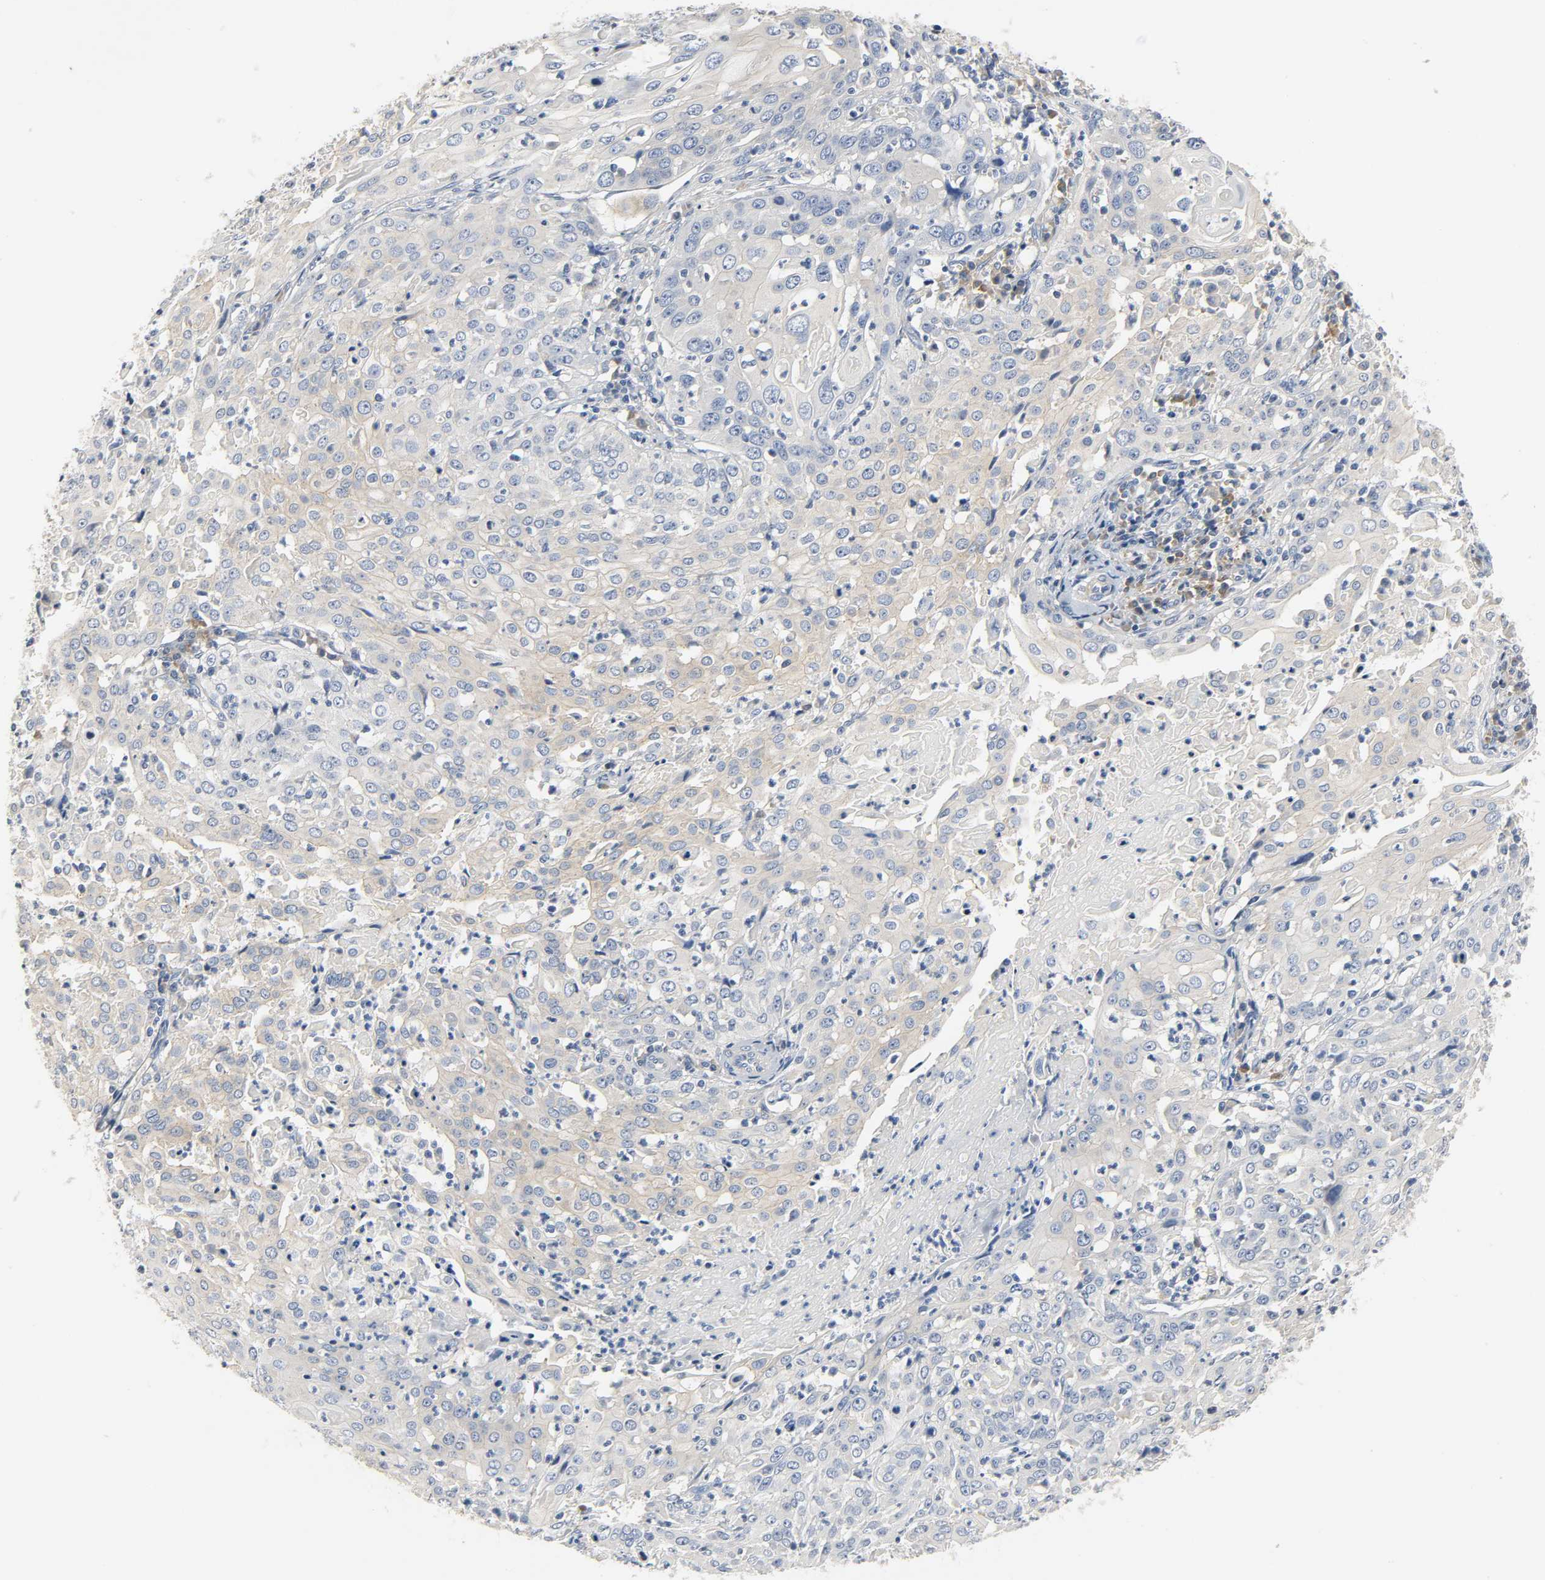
{"staining": {"intensity": "weak", "quantity": "25%-75%", "location": "cytoplasmic/membranous"}, "tissue": "cervical cancer", "cell_type": "Tumor cells", "image_type": "cancer", "snomed": [{"axis": "morphology", "description": "Squamous cell carcinoma, NOS"}, {"axis": "topography", "description": "Cervix"}], "caption": "An immunohistochemistry histopathology image of neoplastic tissue is shown. Protein staining in brown labels weak cytoplasmic/membranous positivity in cervical cancer within tumor cells.", "gene": "ARPC1A", "patient": {"sex": "female", "age": 39}}